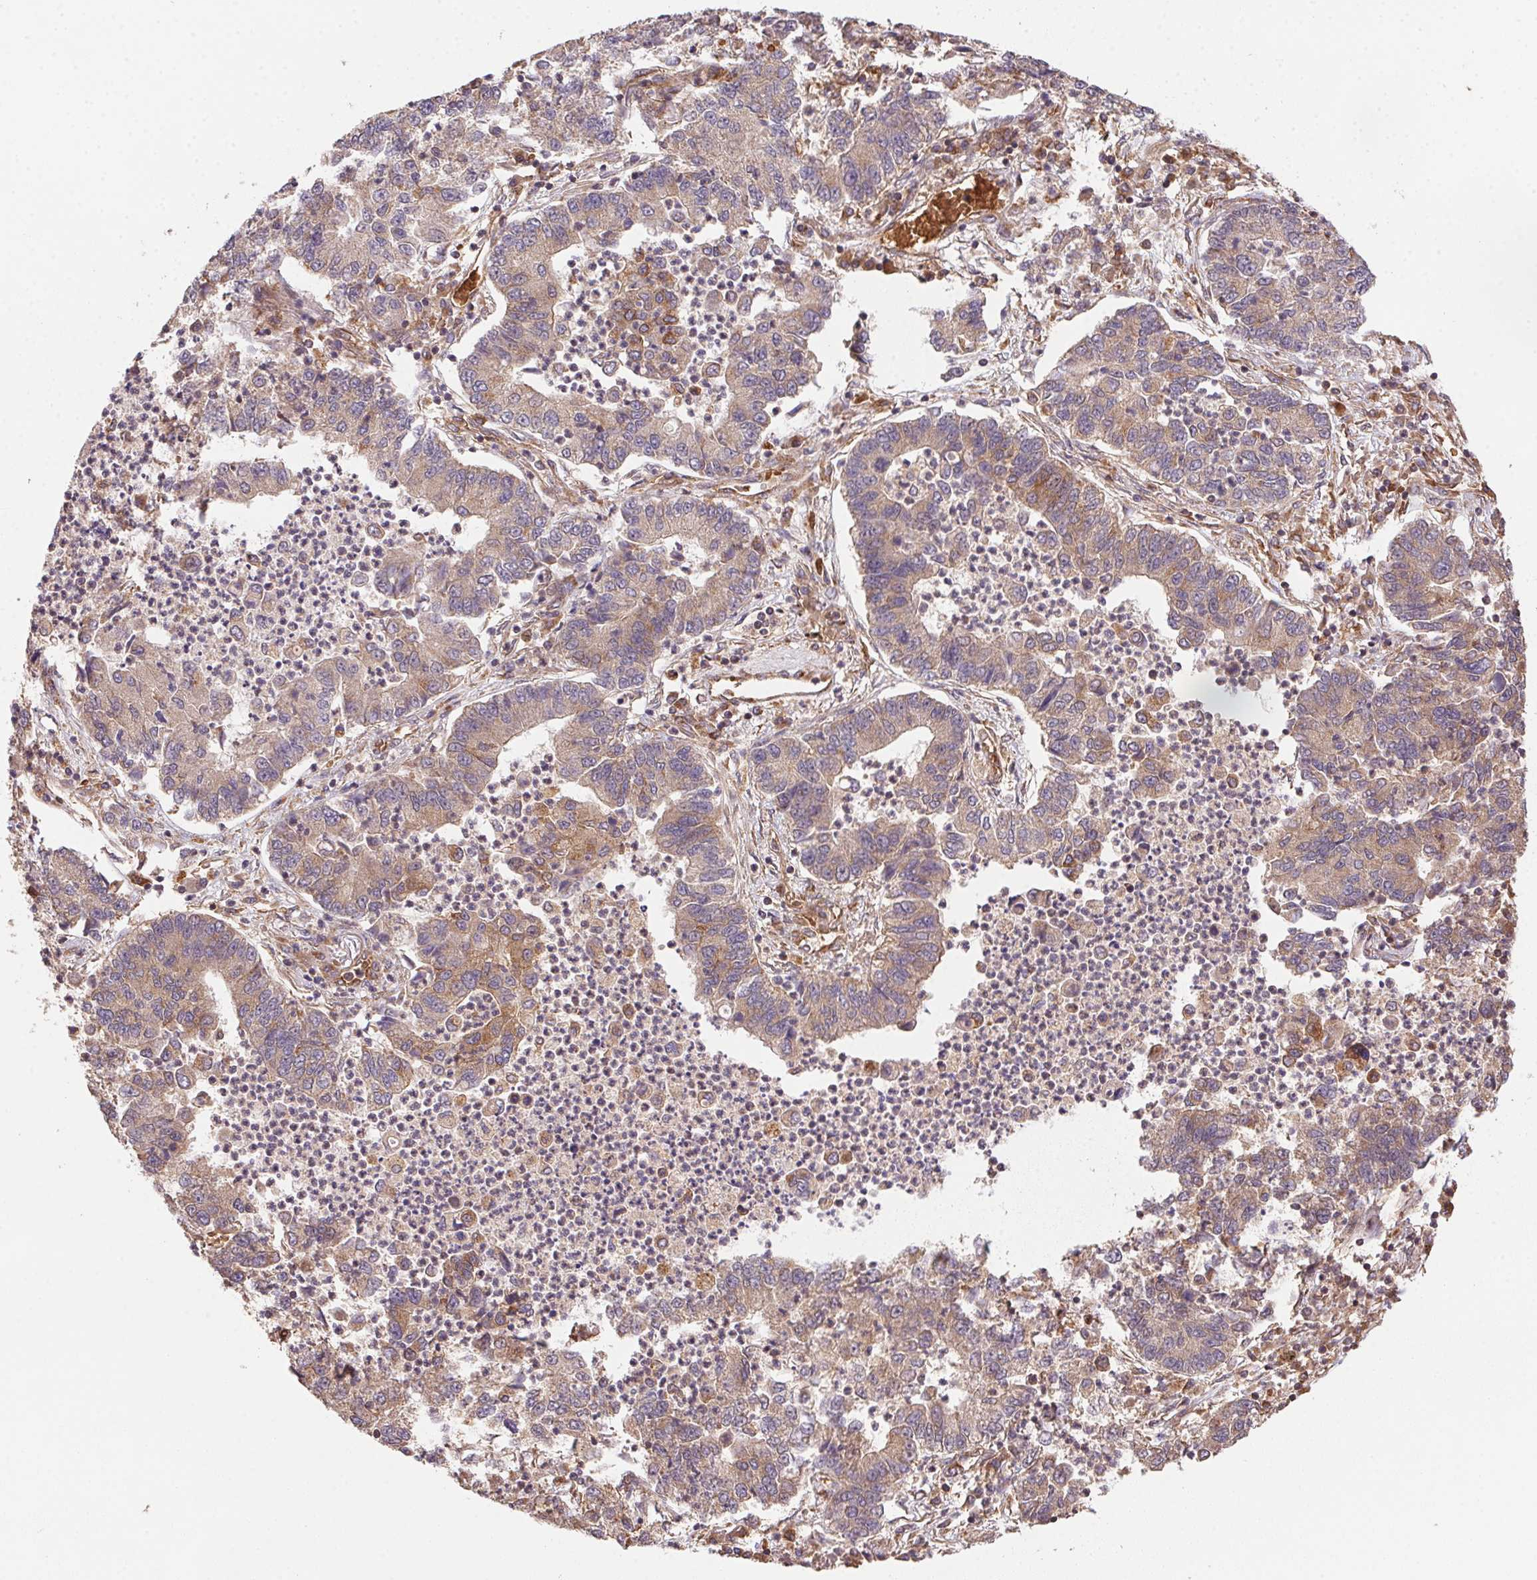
{"staining": {"intensity": "weak", "quantity": "25%-75%", "location": "cytoplasmic/membranous"}, "tissue": "lung cancer", "cell_type": "Tumor cells", "image_type": "cancer", "snomed": [{"axis": "morphology", "description": "Adenocarcinoma, NOS"}, {"axis": "topography", "description": "Lung"}], "caption": "Immunohistochemistry (IHC) staining of adenocarcinoma (lung), which demonstrates low levels of weak cytoplasmic/membranous positivity in about 25%-75% of tumor cells indicating weak cytoplasmic/membranous protein staining. The staining was performed using DAB (brown) for protein detection and nuclei were counterstained in hematoxylin (blue).", "gene": "USE1", "patient": {"sex": "female", "age": 57}}